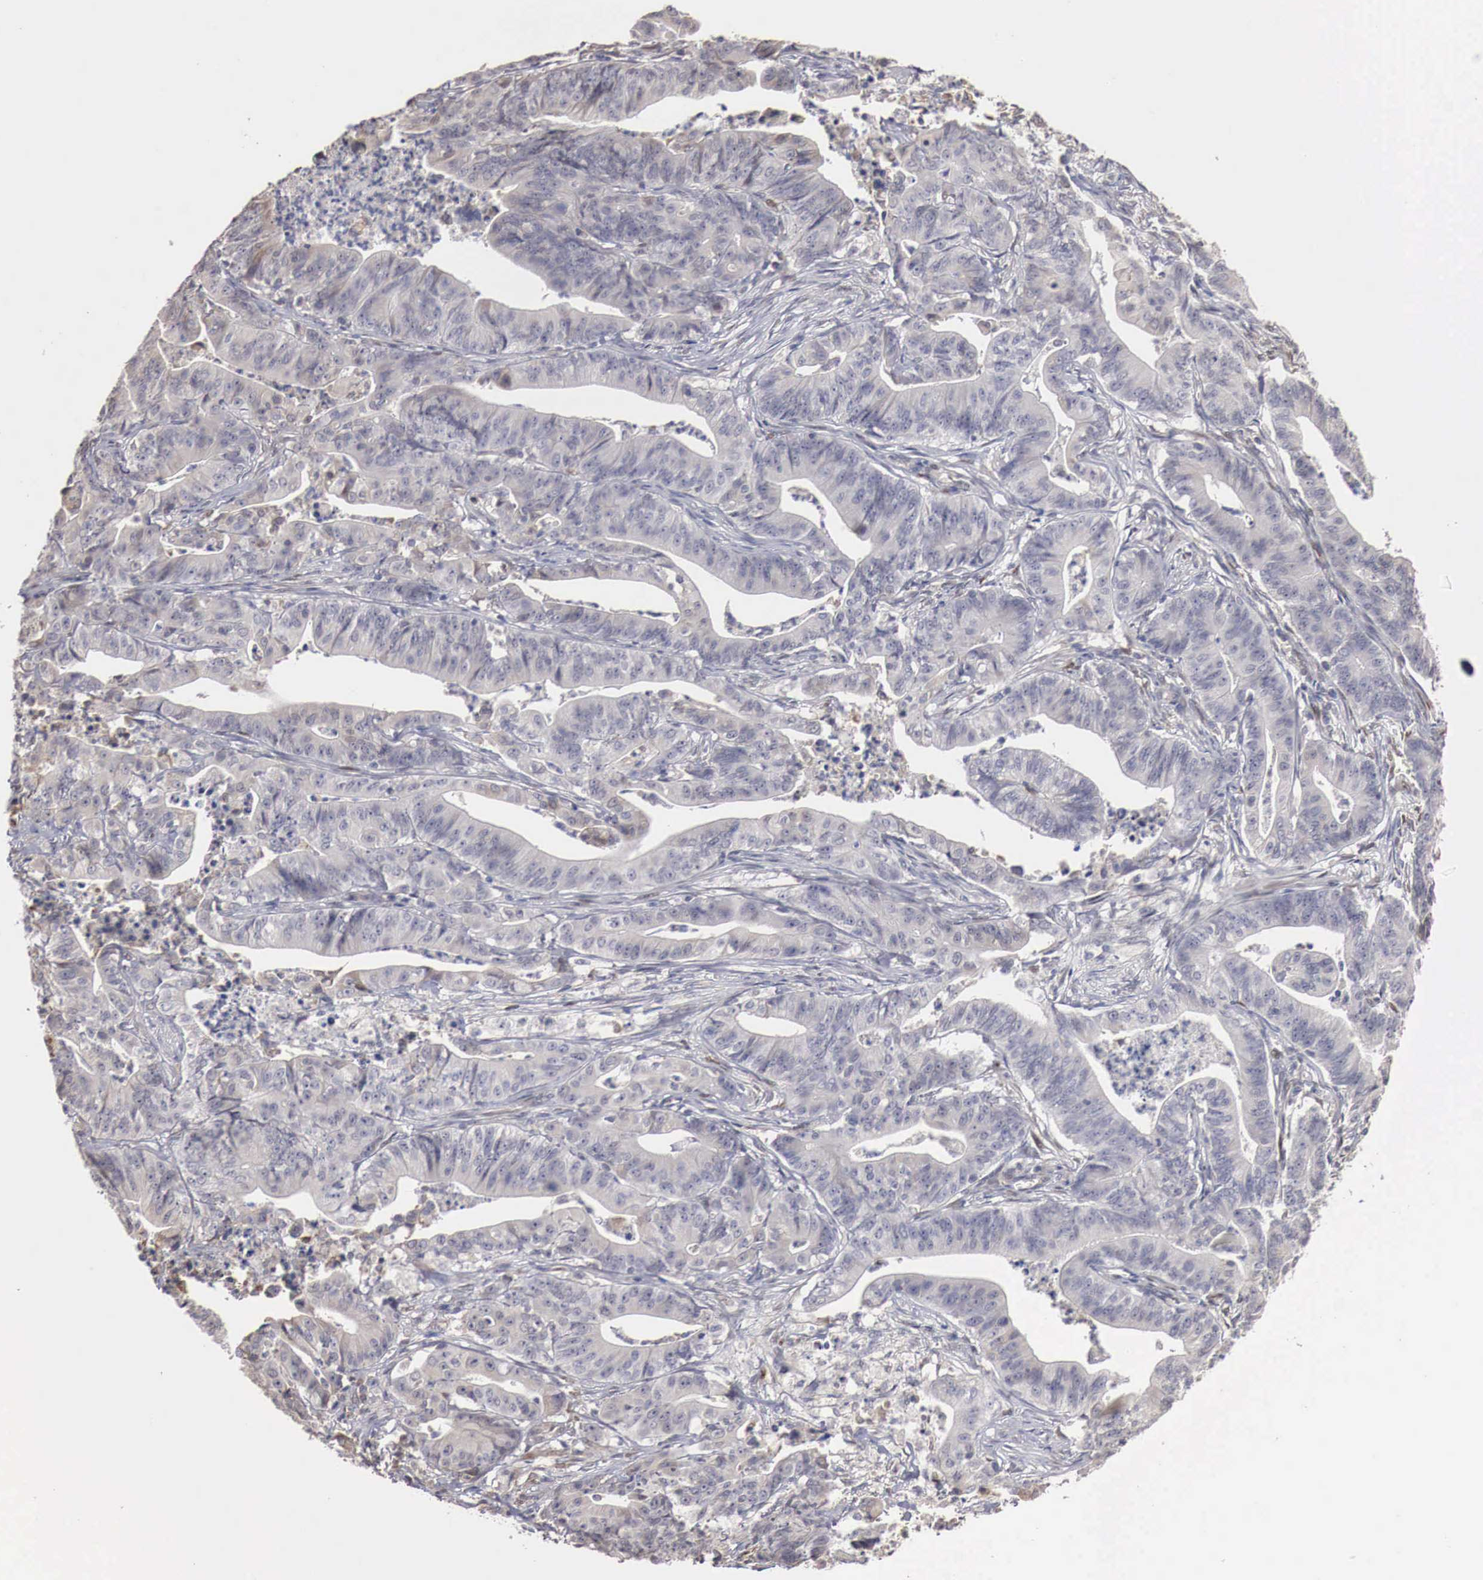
{"staining": {"intensity": "negative", "quantity": "none", "location": "none"}, "tissue": "stomach cancer", "cell_type": "Tumor cells", "image_type": "cancer", "snomed": [{"axis": "morphology", "description": "Adenocarcinoma, NOS"}, {"axis": "topography", "description": "Stomach, lower"}], "caption": "A high-resolution photomicrograph shows immunohistochemistry (IHC) staining of stomach cancer, which displays no significant staining in tumor cells. Brightfield microscopy of immunohistochemistry (IHC) stained with DAB (3,3'-diaminobenzidine) (brown) and hematoxylin (blue), captured at high magnification.", "gene": "KHDRBS2", "patient": {"sex": "female", "age": 86}}